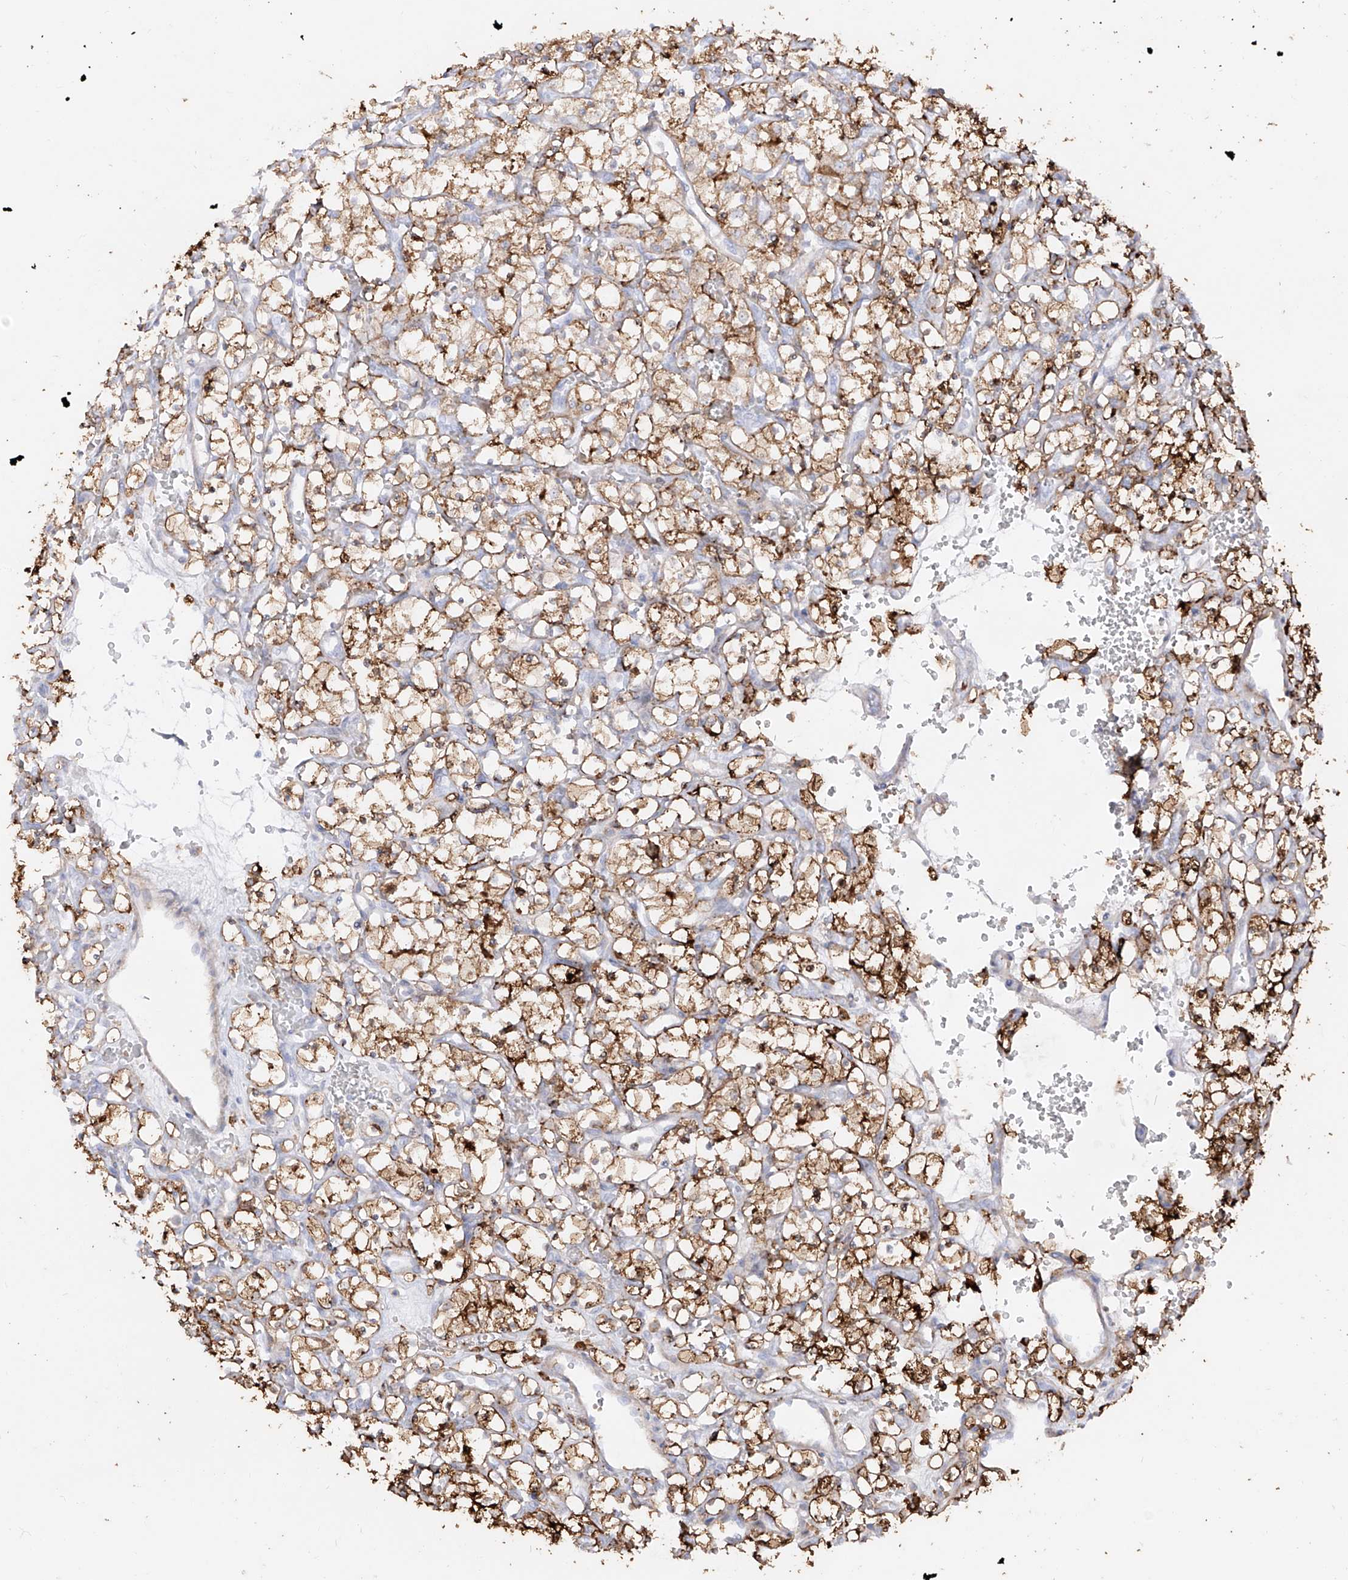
{"staining": {"intensity": "strong", "quantity": "25%-75%", "location": "cytoplasmic/membranous"}, "tissue": "renal cancer", "cell_type": "Tumor cells", "image_type": "cancer", "snomed": [{"axis": "morphology", "description": "Adenocarcinoma, NOS"}, {"axis": "topography", "description": "Kidney"}], "caption": "Immunohistochemistry image of neoplastic tissue: human renal cancer (adenocarcinoma) stained using immunohistochemistry (IHC) displays high levels of strong protein expression localized specifically in the cytoplasmic/membranous of tumor cells, appearing as a cytoplasmic/membranous brown color.", "gene": "ZGRF1", "patient": {"sex": "female", "age": 69}}